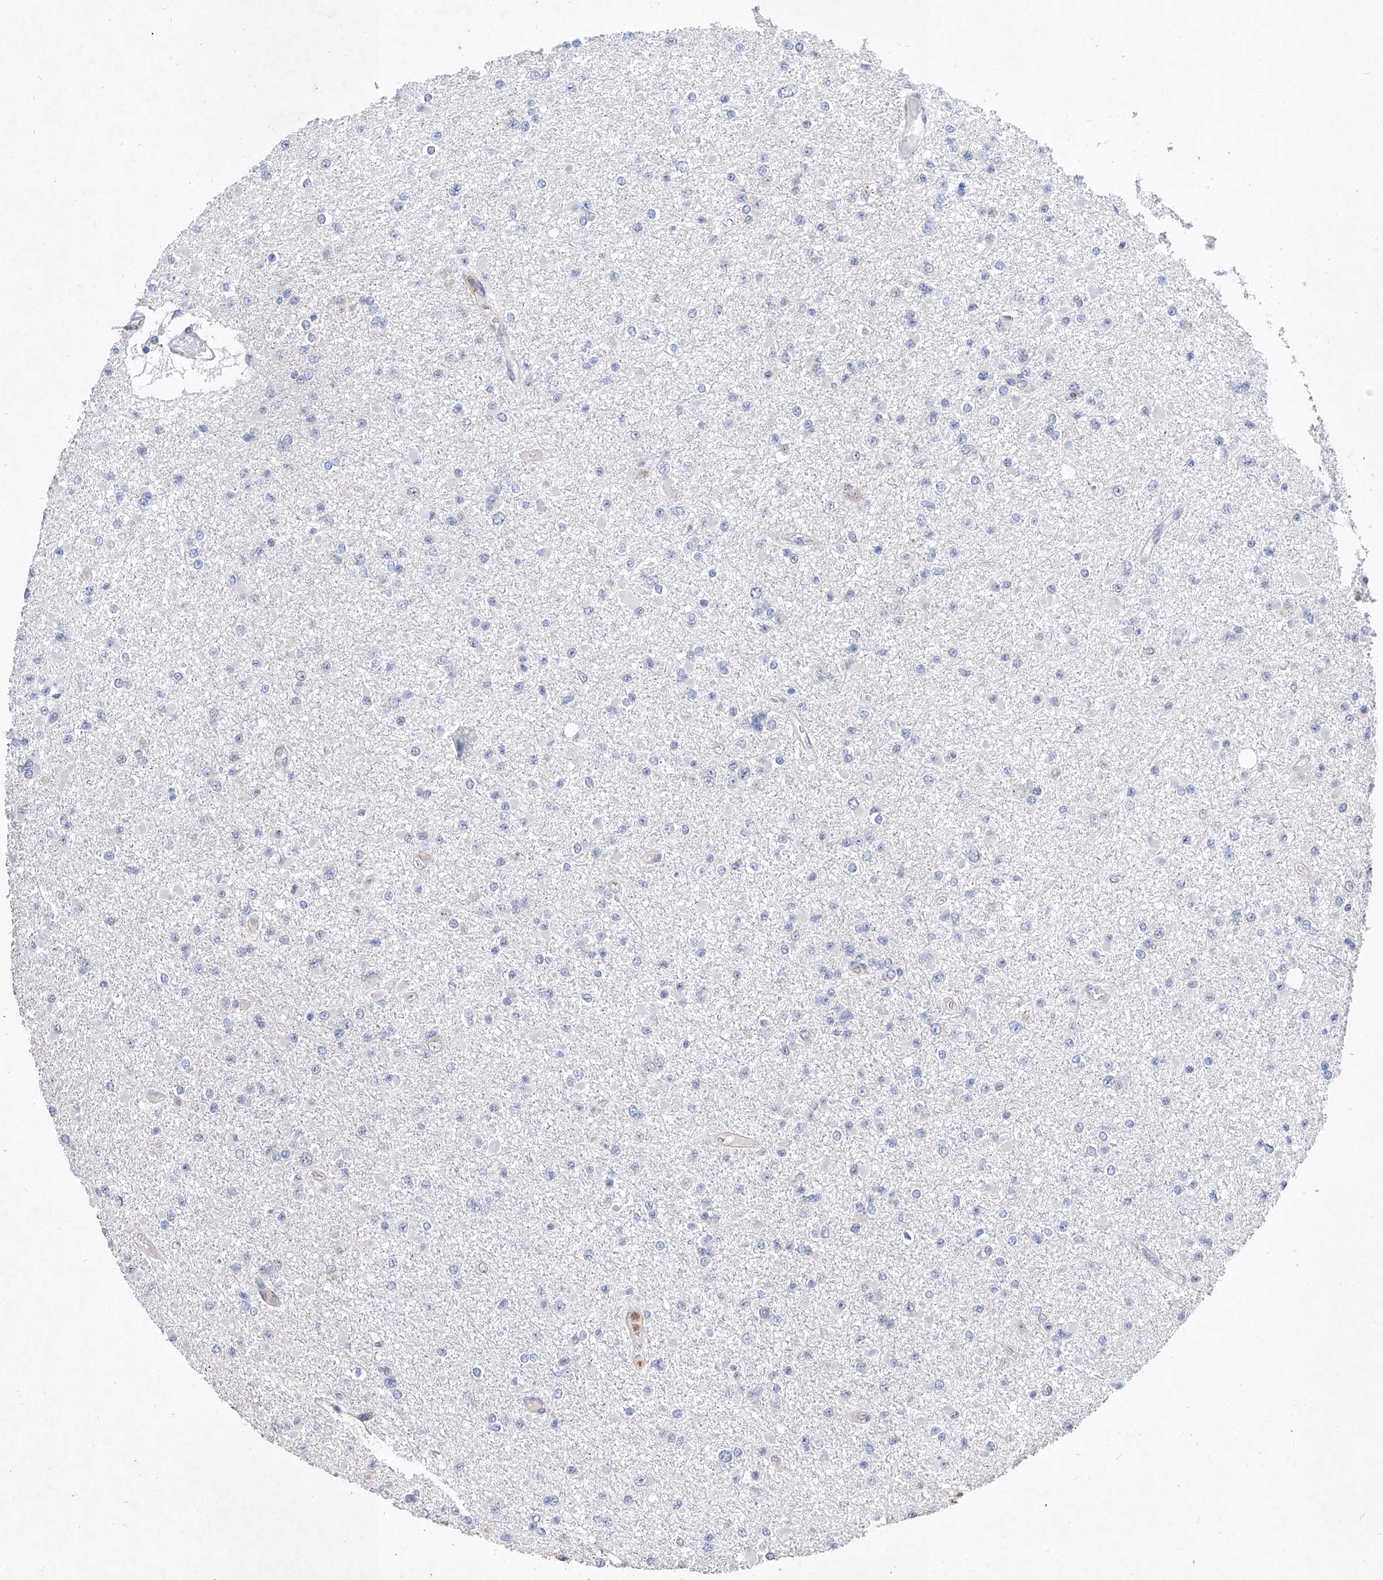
{"staining": {"intensity": "negative", "quantity": "none", "location": "none"}, "tissue": "glioma", "cell_type": "Tumor cells", "image_type": "cancer", "snomed": [{"axis": "morphology", "description": "Glioma, malignant, Low grade"}, {"axis": "topography", "description": "Brain"}], "caption": "Malignant low-grade glioma was stained to show a protein in brown. There is no significant staining in tumor cells.", "gene": "MFSD4B", "patient": {"sex": "female", "age": 22}}